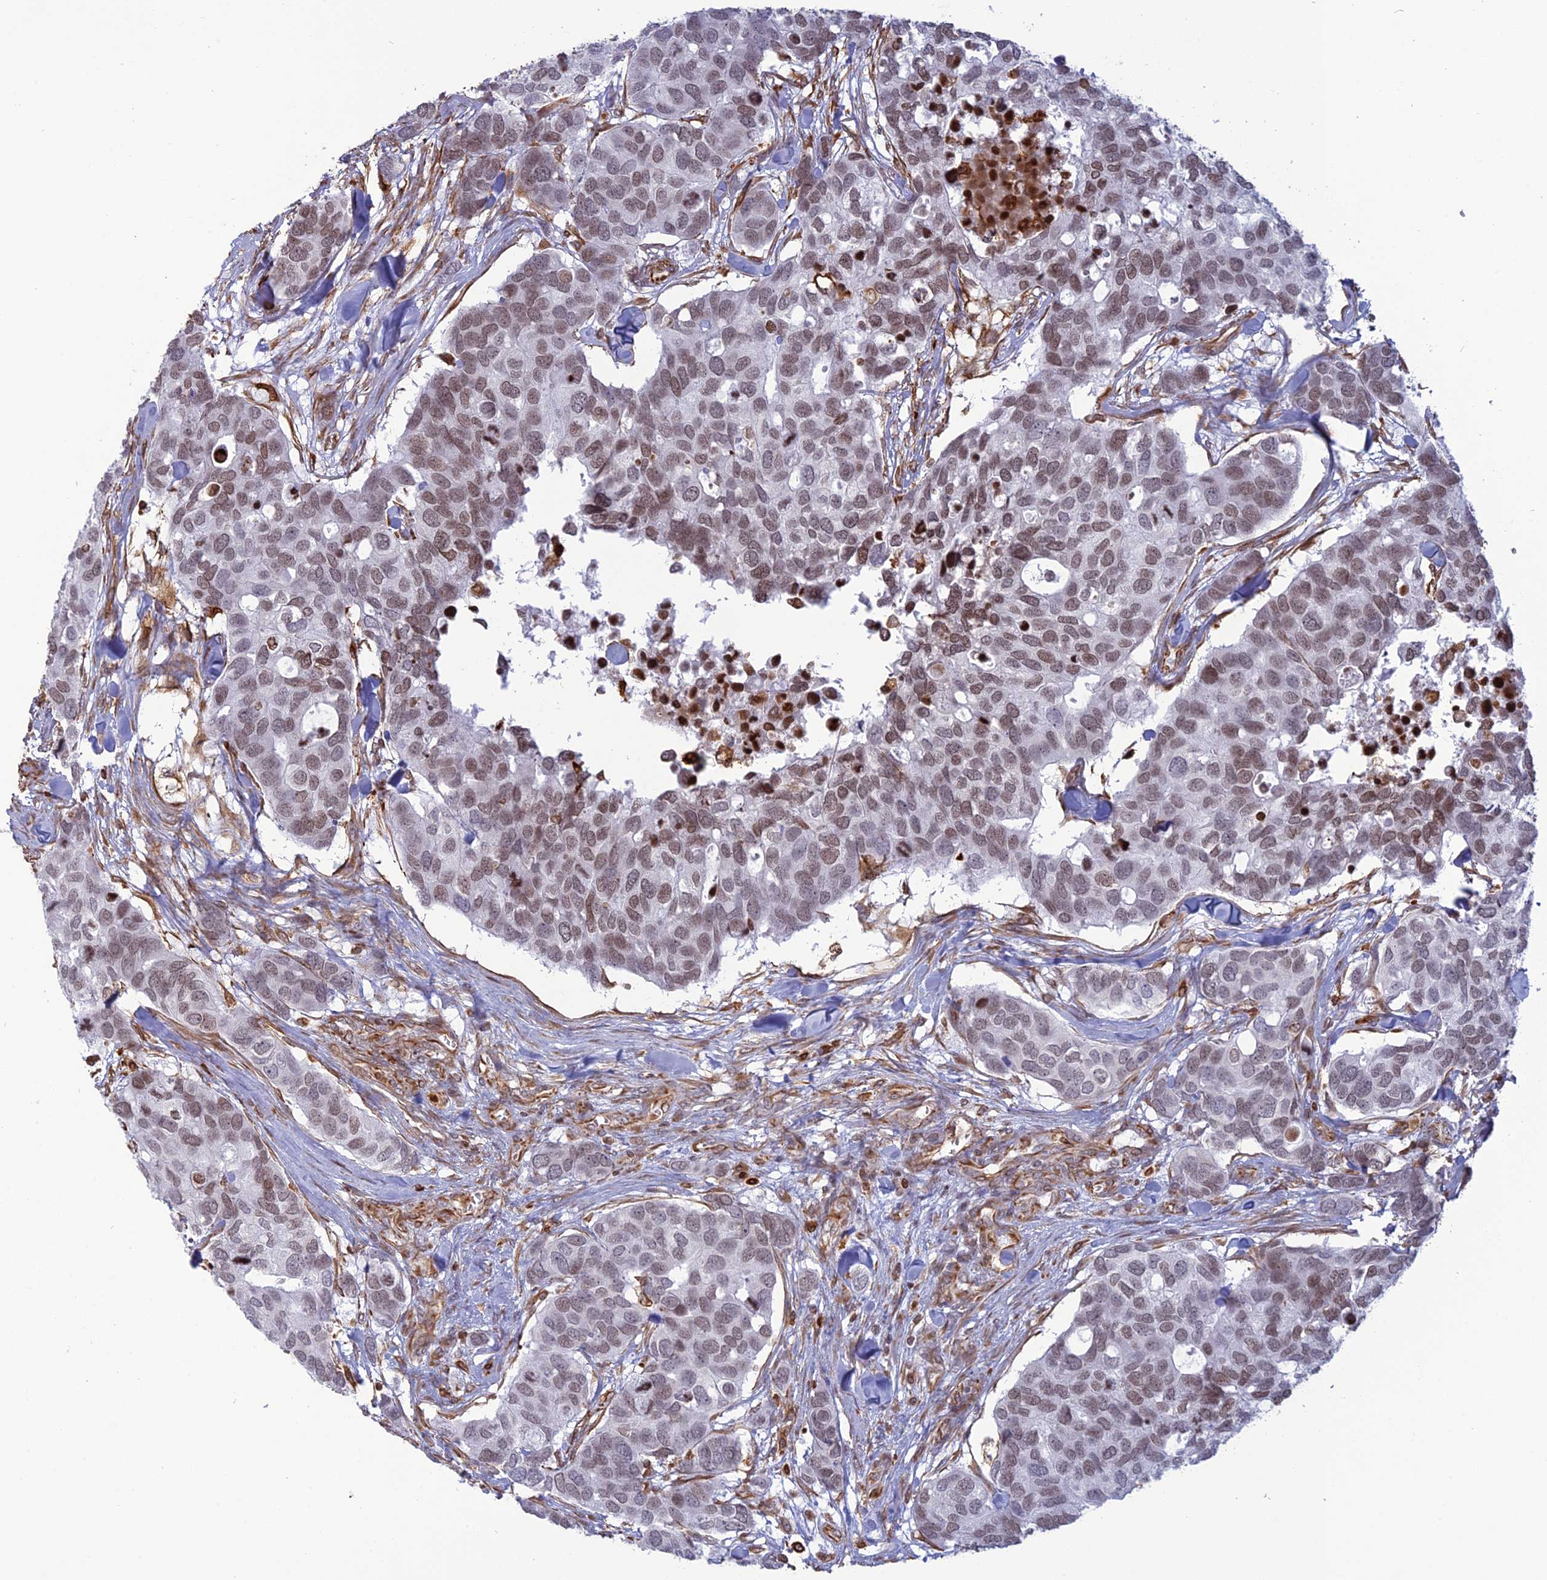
{"staining": {"intensity": "weak", "quantity": "25%-75%", "location": "nuclear"}, "tissue": "breast cancer", "cell_type": "Tumor cells", "image_type": "cancer", "snomed": [{"axis": "morphology", "description": "Duct carcinoma"}, {"axis": "topography", "description": "Breast"}], "caption": "The histopathology image reveals a brown stain indicating the presence of a protein in the nuclear of tumor cells in invasive ductal carcinoma (breast).", "gene": "APOBR", "patient": {"sex": "female", "age": 83}}